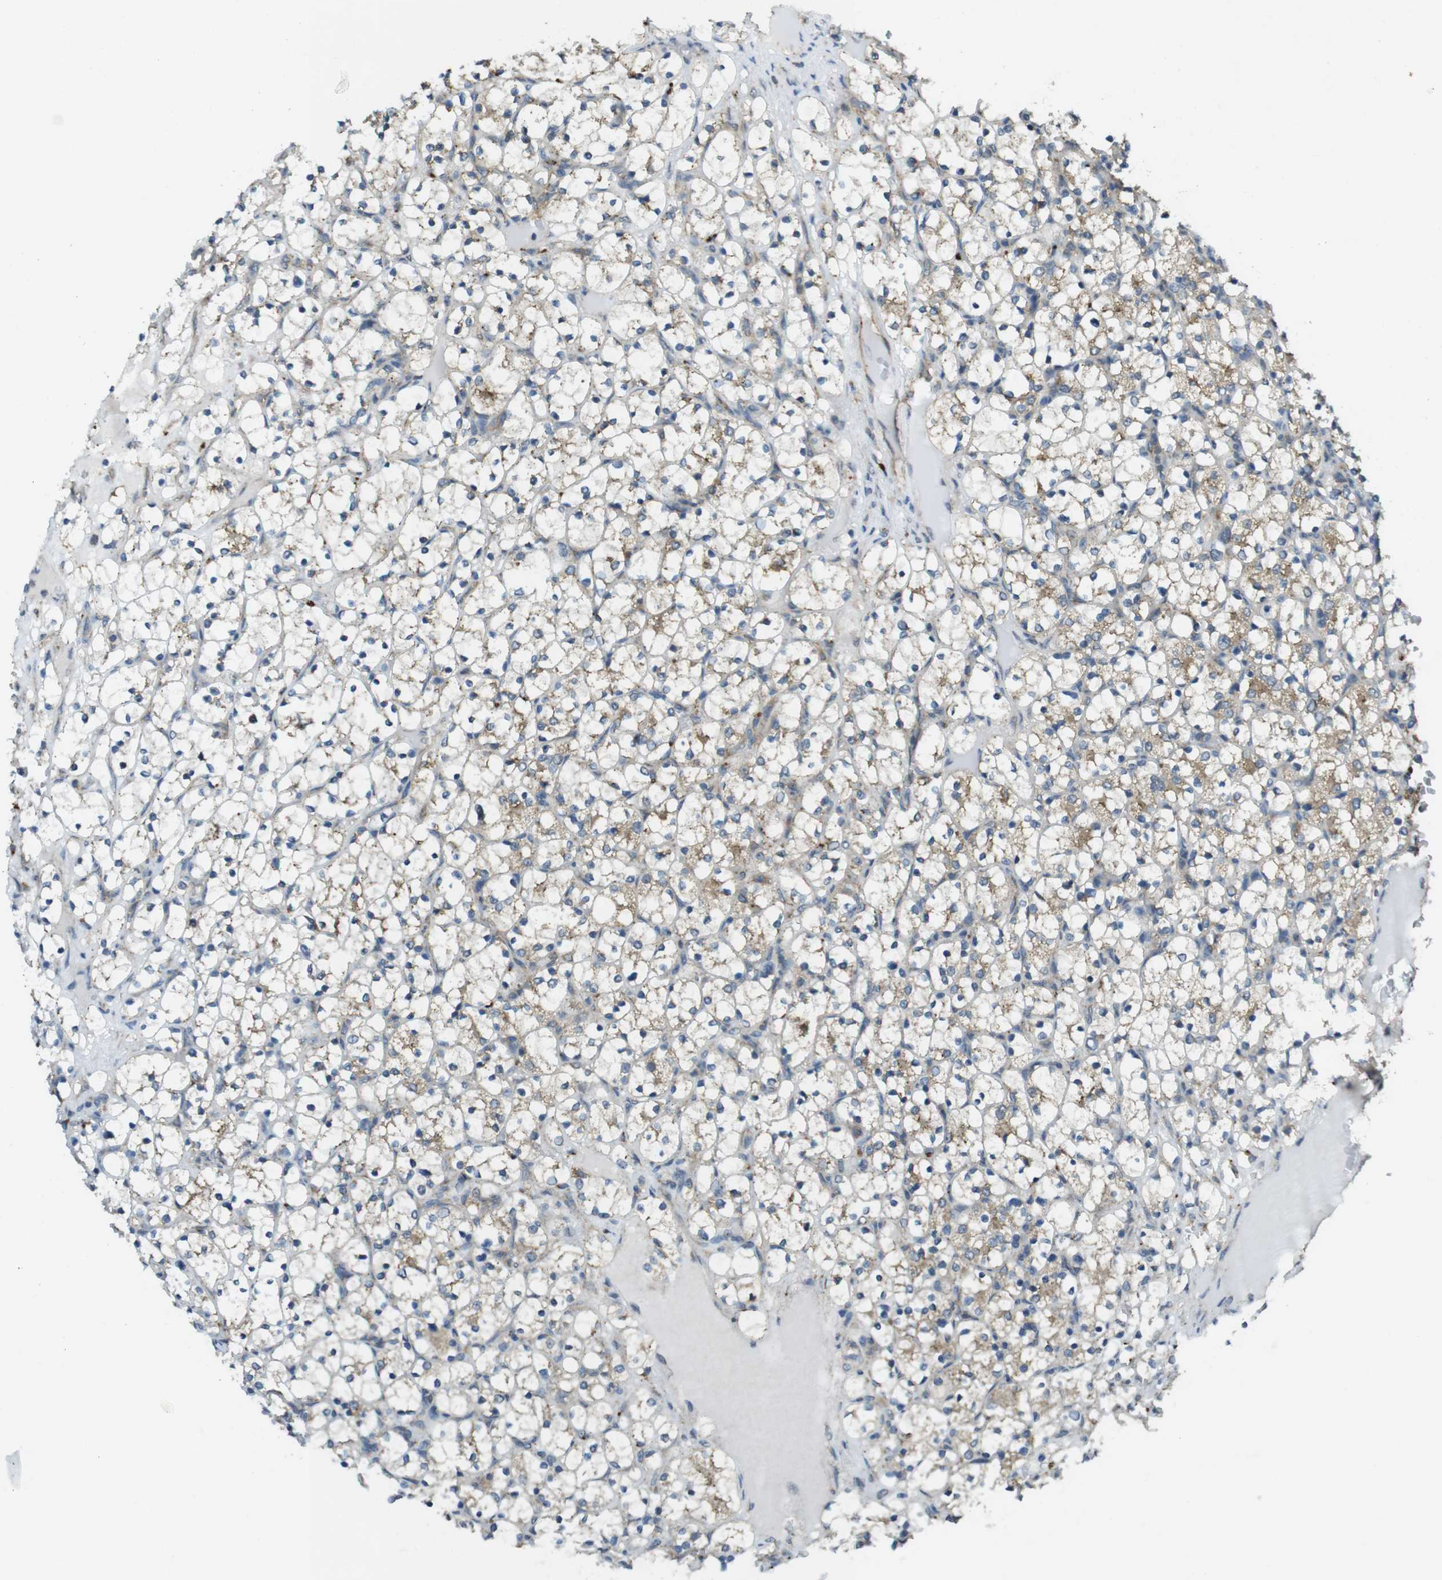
{"staining": {"intensity": "weak", "quantity": ">75%", "location": "cytoplasmic/membranous"}, "tissue": "renal cancer", "cell_type": "Tumor cells", "image_type": "cancer", "snomed": [{"axis": "morphology", "description": "Adenocarcinoma, NOS"}, {"axis": "topography", "description": "Kidney"}], "caption": "Tumor cells reveal weak cytoplasmic/membranous positivity in approximately >75% of cells in renal cancer (adenocarcinoma). The protein is shown in brown color, while the nuclei are stained blue.", "gene": "BRI3BP", "patient": {"sex": "female", "age": 69}}